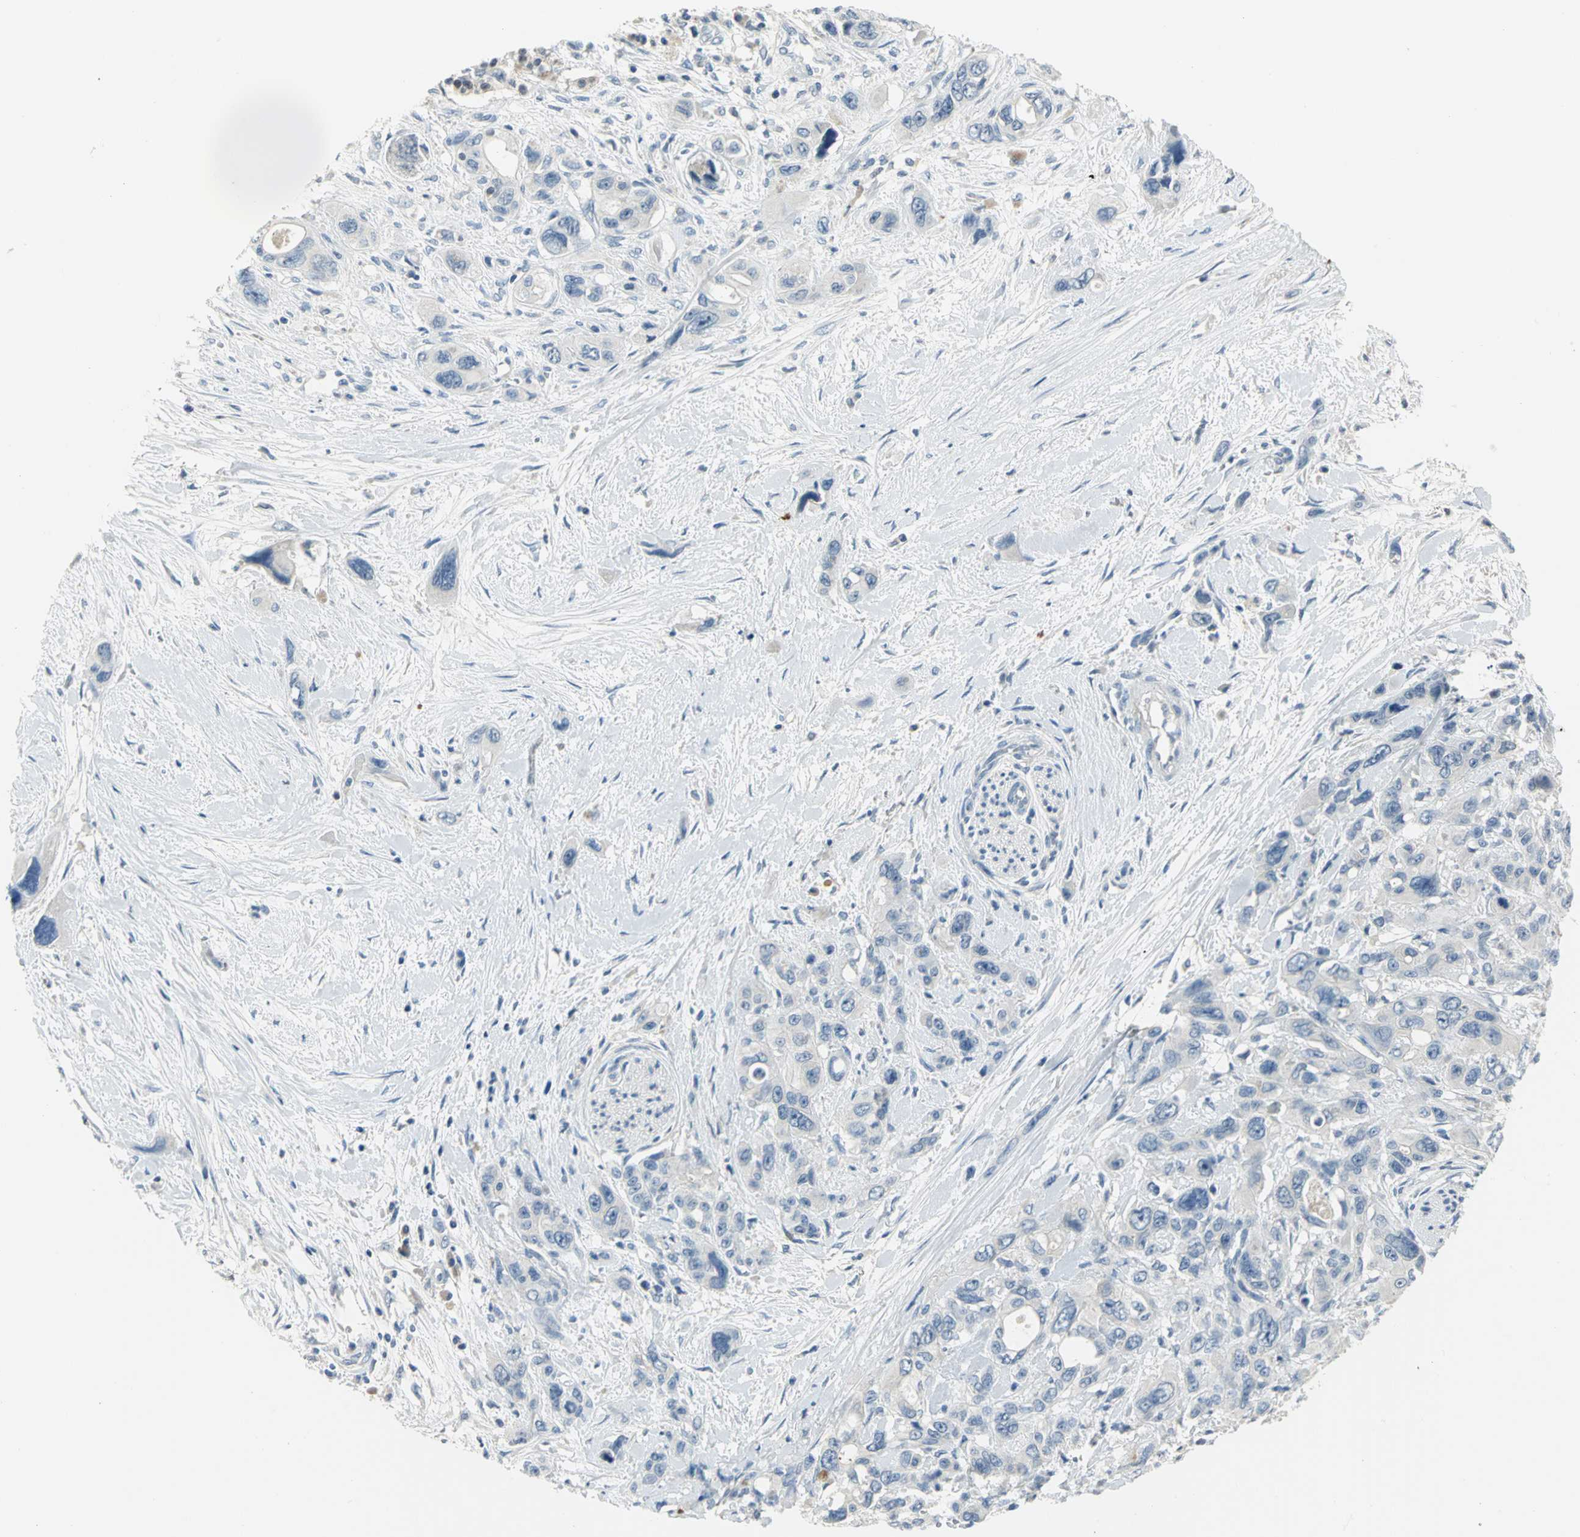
{"staining": {"intensity": "negative", "quantity": "none", "location": "none"}, "tissue": "pancreatic cancer", "cell_type": "Tumor cells", "image_type": "cancer", "snomed": [{"axis": "morphology", "description": "Adenocarcinoma, NOS"}, {"axis": "topography", "description": "Pancreas"}], "caption": "Histopathology image shows no significant protein positivity in tumor cells of pancreatic adenocarcinoma.", "gene": "ZIC1", "patient": {"sex": "male", "age": 46}}